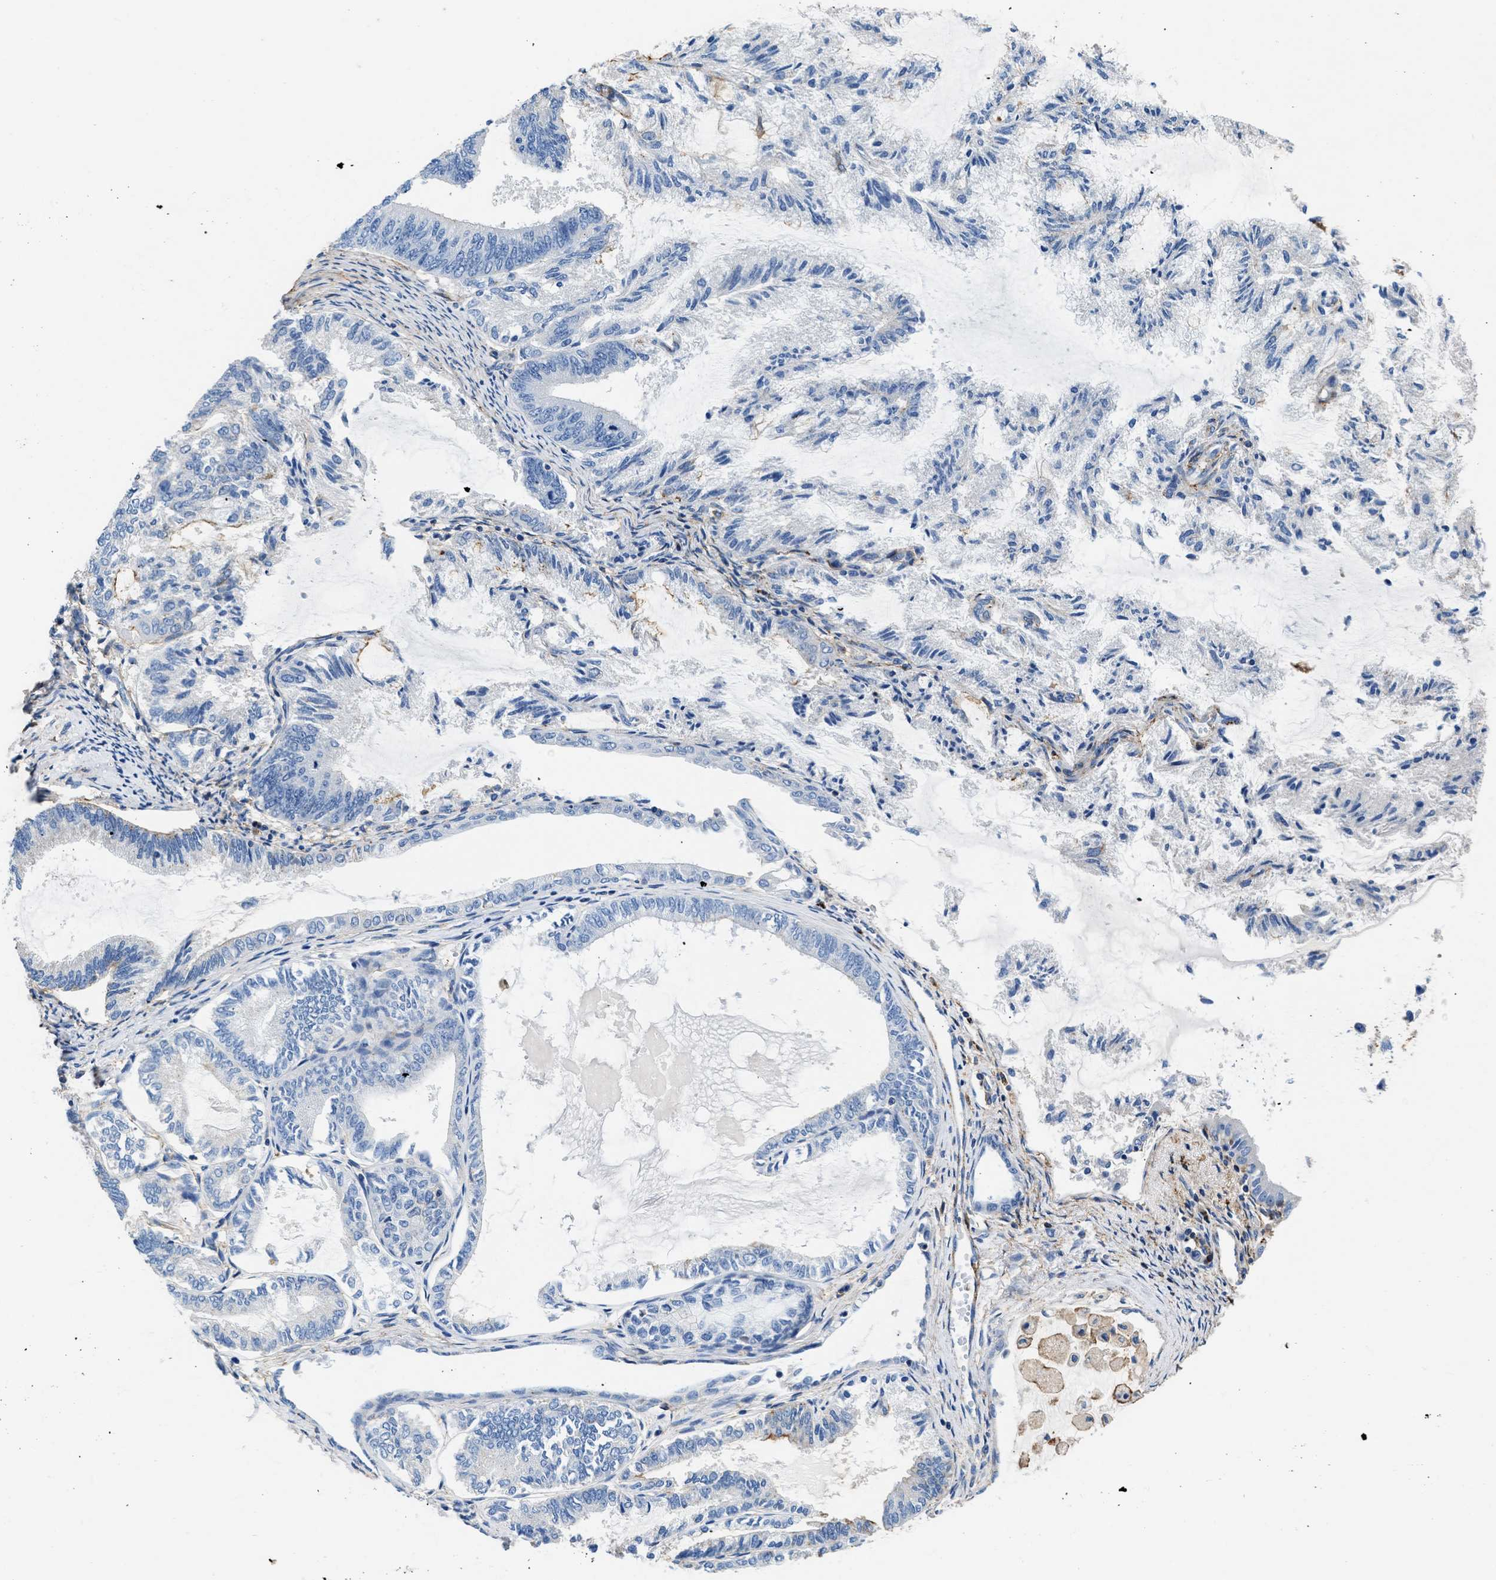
{"staining": {"intensity": "negative", "quantity": "none", "location": "none"}, "tissue": "endometrial cancer", "cell_type": "Tumor cells", "image_type": "cancer", "snomed": [{"axis": "morphology", "description": "Adenocarcinoma, NOS"}, {"axis": "topography", "description": "Endometrium"}], "caption": "A high-resolution image shows IHC staining of endometrial adenocarcinoma, which exhibits no significant expression in tumor cells.", "gene": "KCNQ4", "patient": {"sex": "female", "age": 86}}